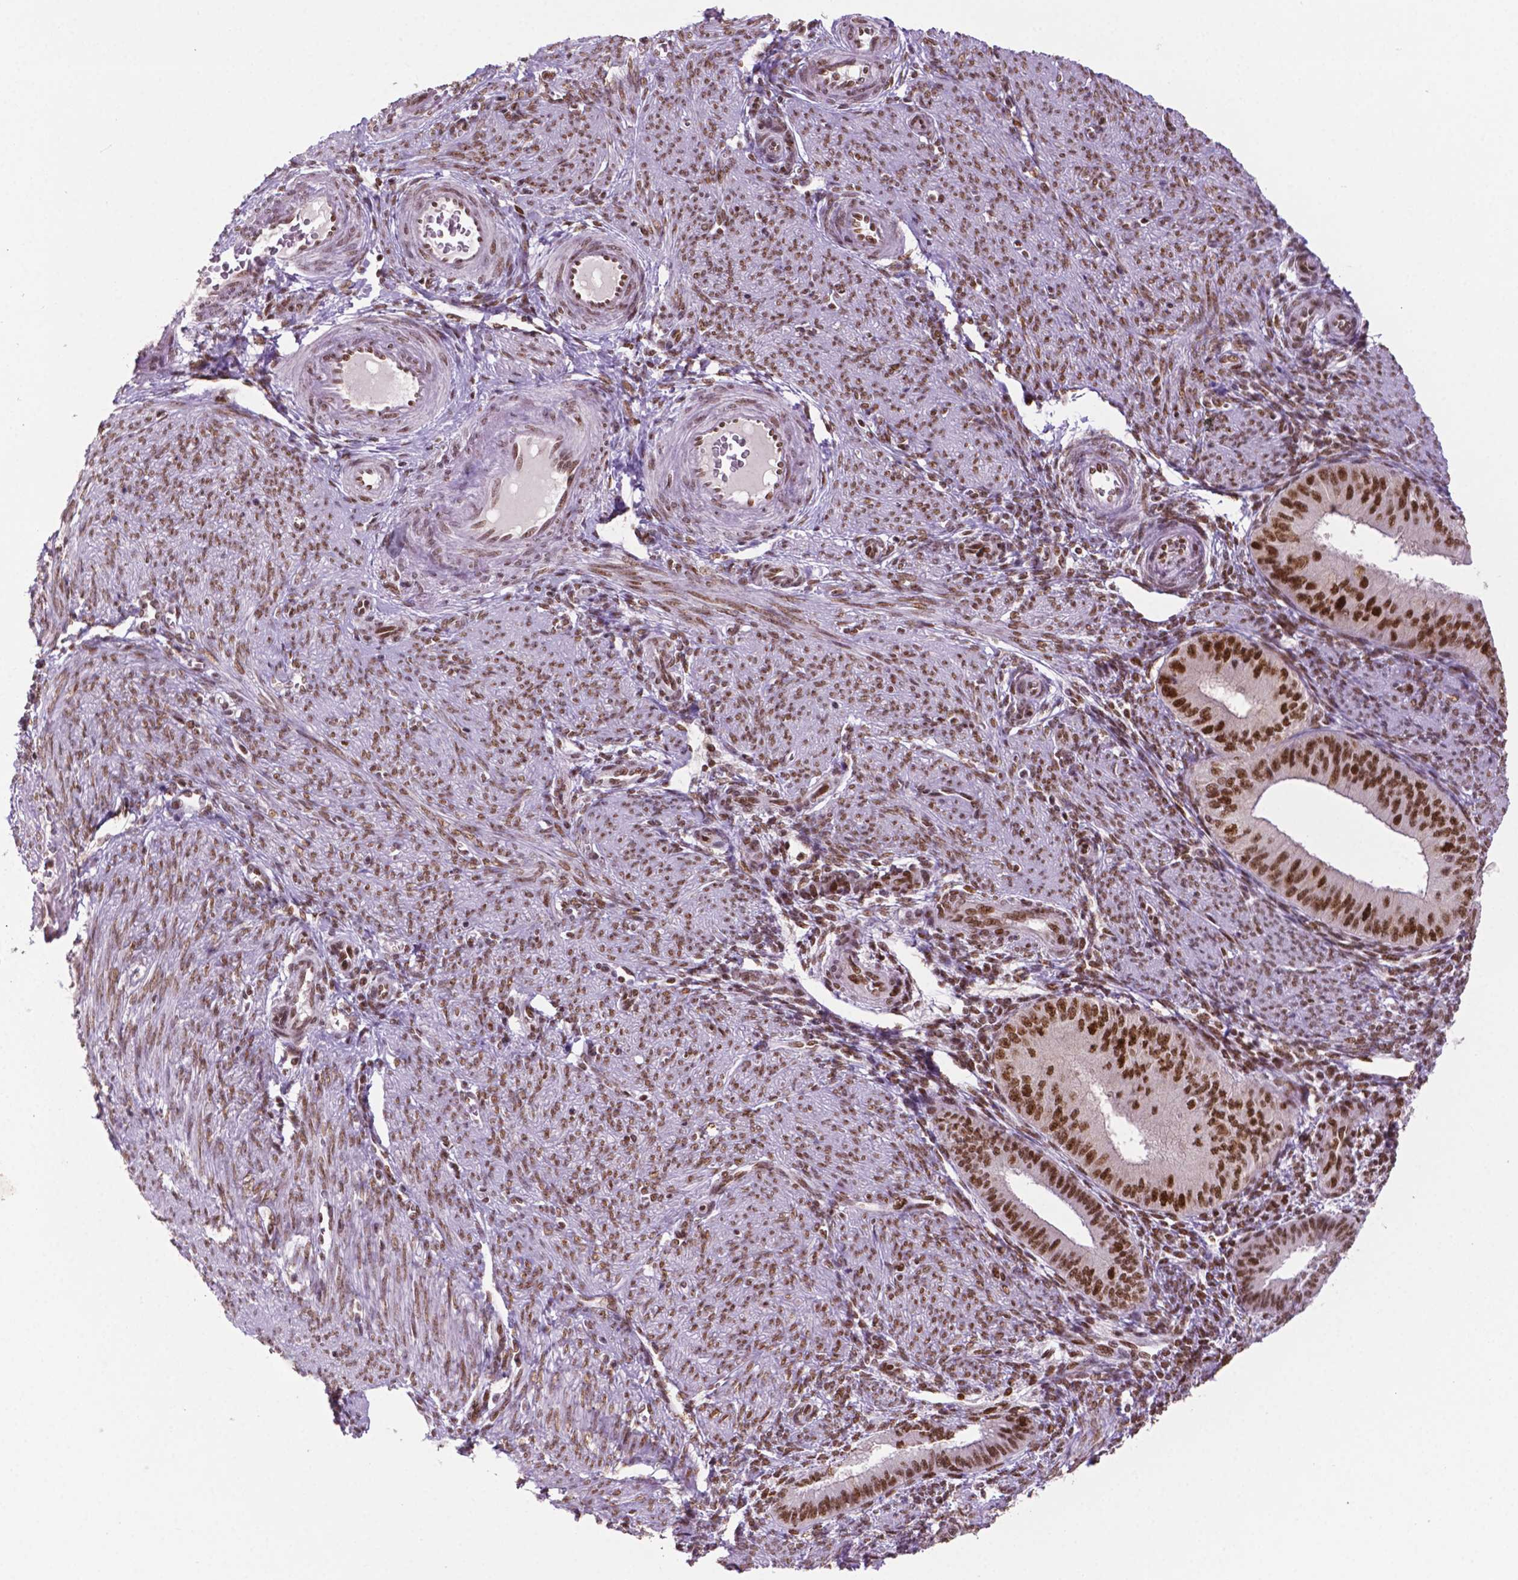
{"staining": {"intensity": "moderate", "quantity": "25%-75%", "location": "nuclear"}, "tissue": "endometrium", "cell_type": "Cells in endometrial stroma", "image_type": "normal", "snomed": [{"axis": "morphology", "description": "Normal tissue, NOS"}, {"axis": "topography", "description": "Endometrium"}], "caption": "Immunohistochemistry (IHC) histopathology image of normal human endometrium stained for a protein (brown), which exhibits medium levels of moderate nuclear expression in approximately 25%-75% of cells in endometrial stroma.", "gene": "MLH1", "patient": {"sex": "female", "age": 39}}